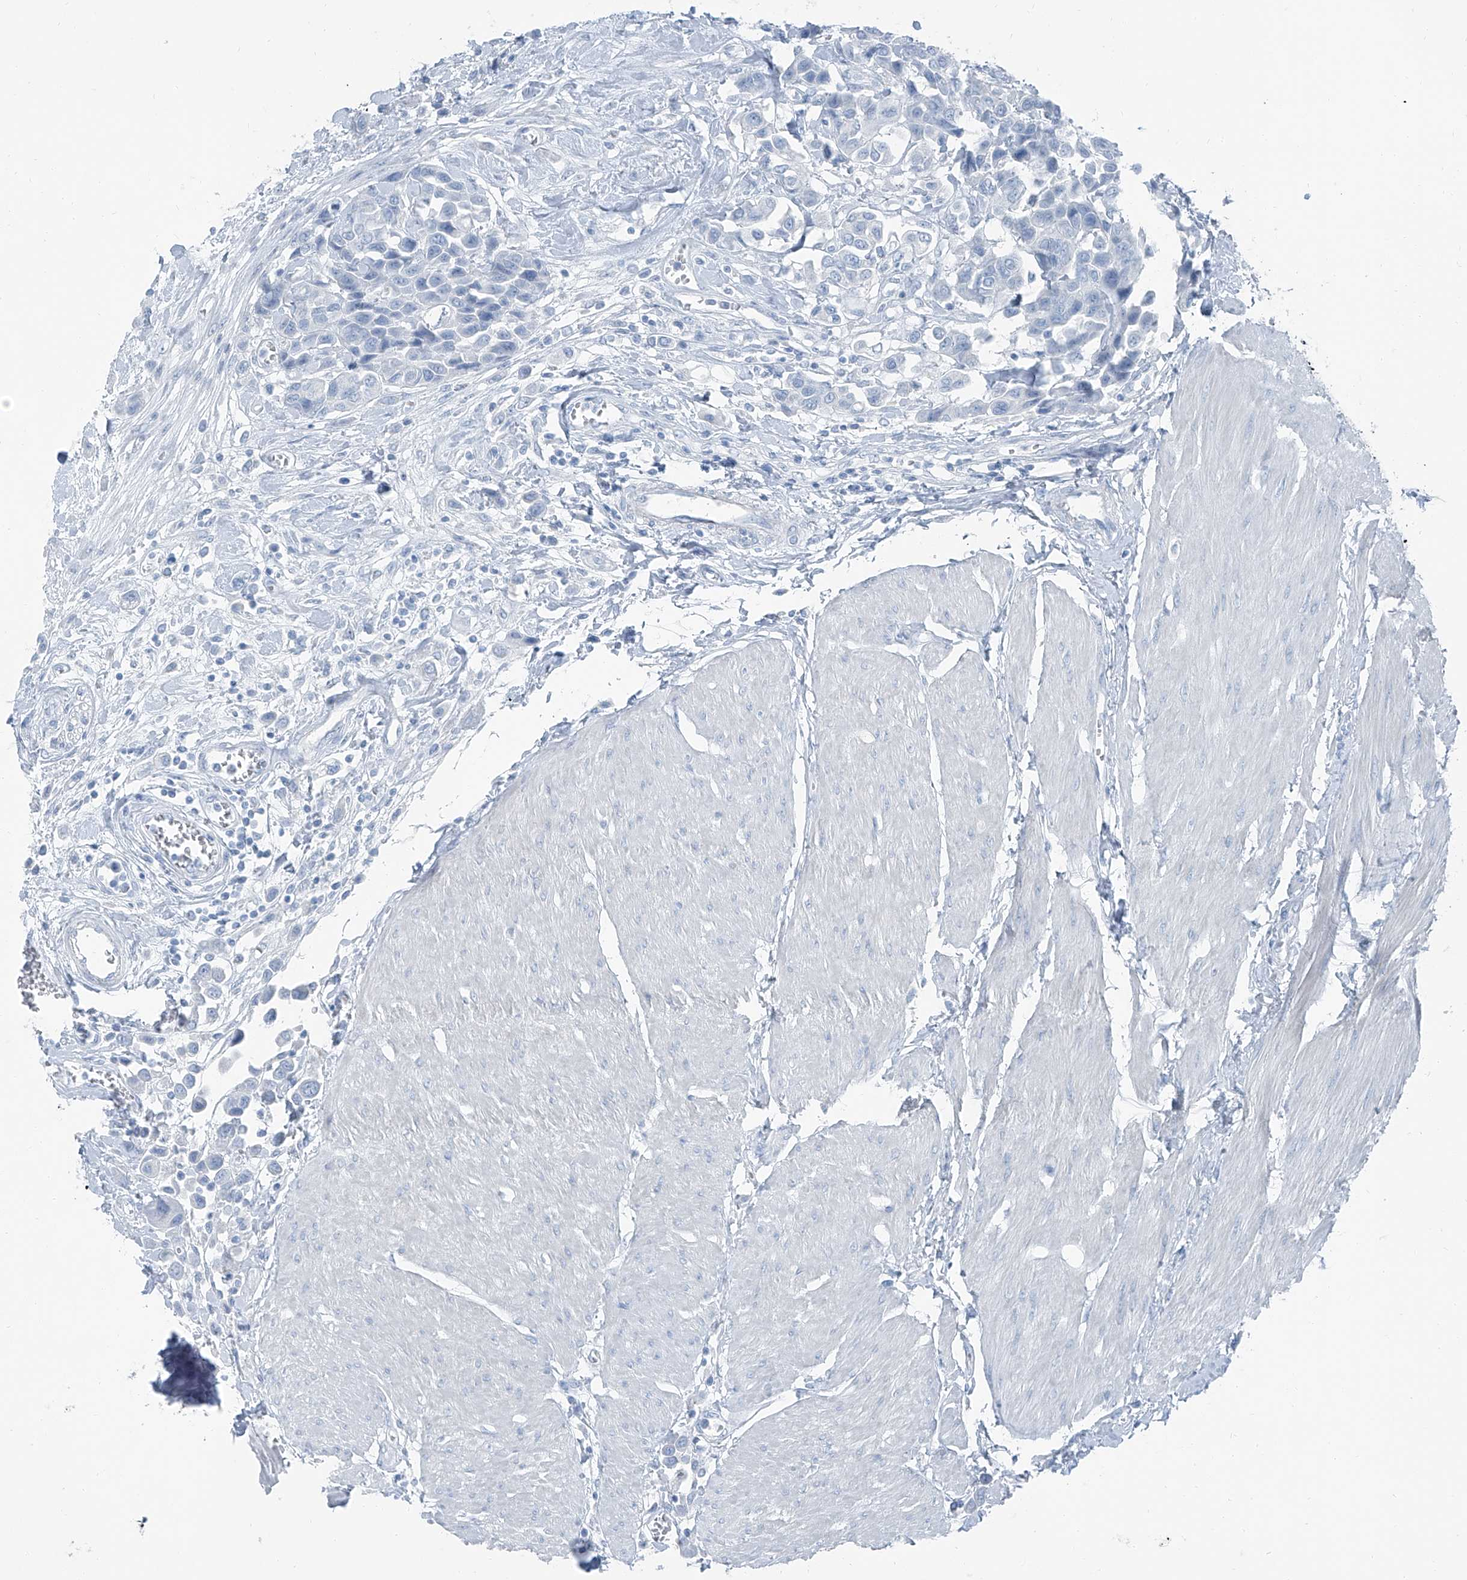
{"staining": {"intensity": "negative", "quantity": "none", "location": "none"}, "tissue": "urothelial cancer", "cell_type": "Tumor cells", "image_type": "cancer", "snomed": [{"axis": "morphology", "description": "Urothelial carcinoma, High grade"}, {"axis": "topography", "description": "Urinary bladder"}], "caption": "Immunohistochemistry of high-grade urothelial carcinoma reveals no staining in tumor cells.", "gene": "RGN", "patient": {"sex": "male", "age": 50}}